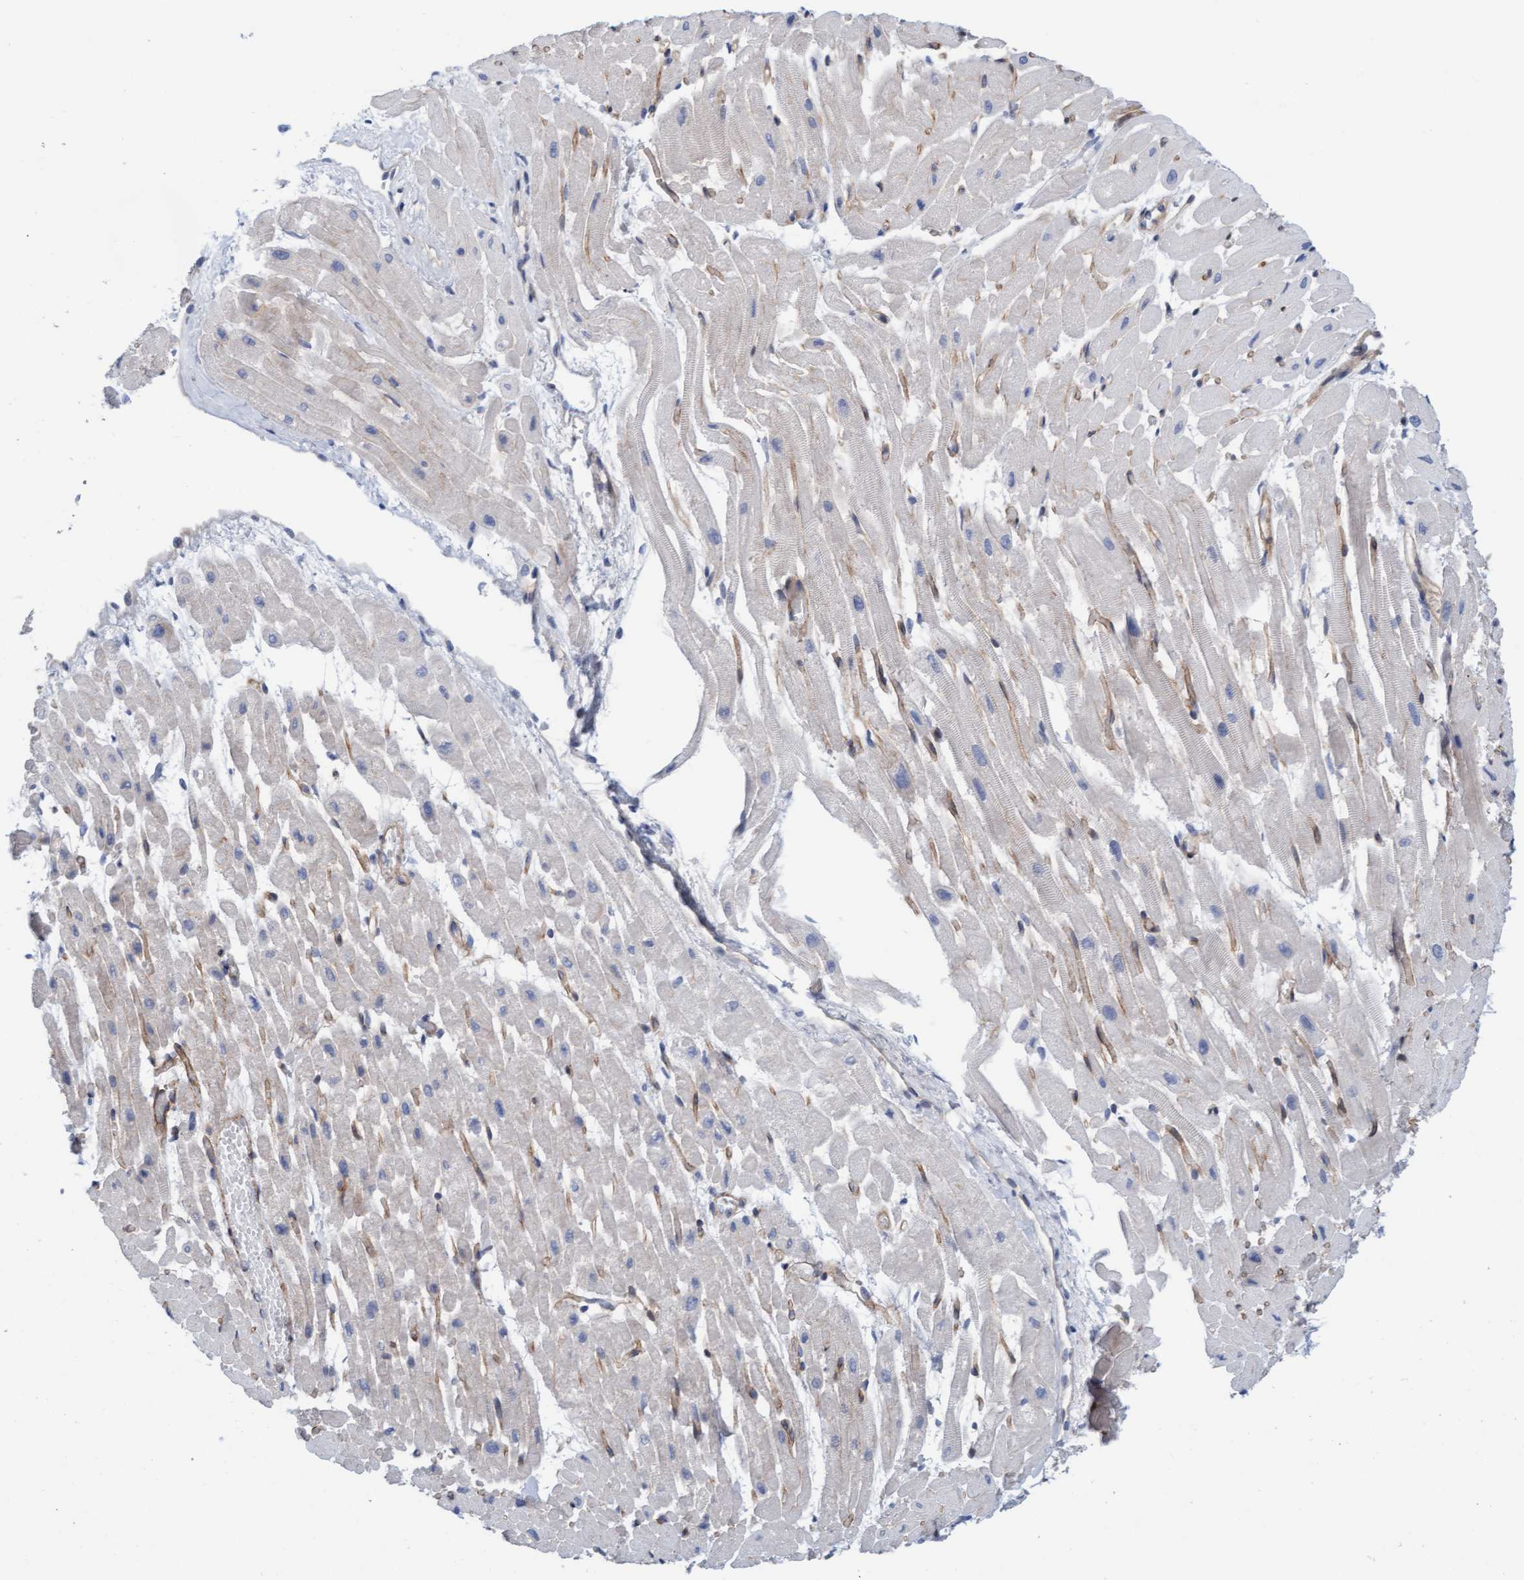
{"staining": {"intensity": "moderate", "quantity": "<25%", "location": "cytoplasmic/membranous"}, "tissue": "heart muscle", "cell_type": "Cardiomyocytes", "image_type": "normal", "snomed": [{"axis": "morphology", "description": "Normal tissue, NOS"}, {"axis": "topography", "description": "Heart"}], "caption": "Protein expression analysis of benign heart muscle reveals moderate cytoplasmic/membranous expression in approximately <25% of cardiomyocytes. The staining is performed using DAB brown chromogen to label protein expression. The nuclei are counter-stained blue using hematoxylin.", "gene": "CDK5RAP3", "patient": {"sex": "male", "age": 45}}